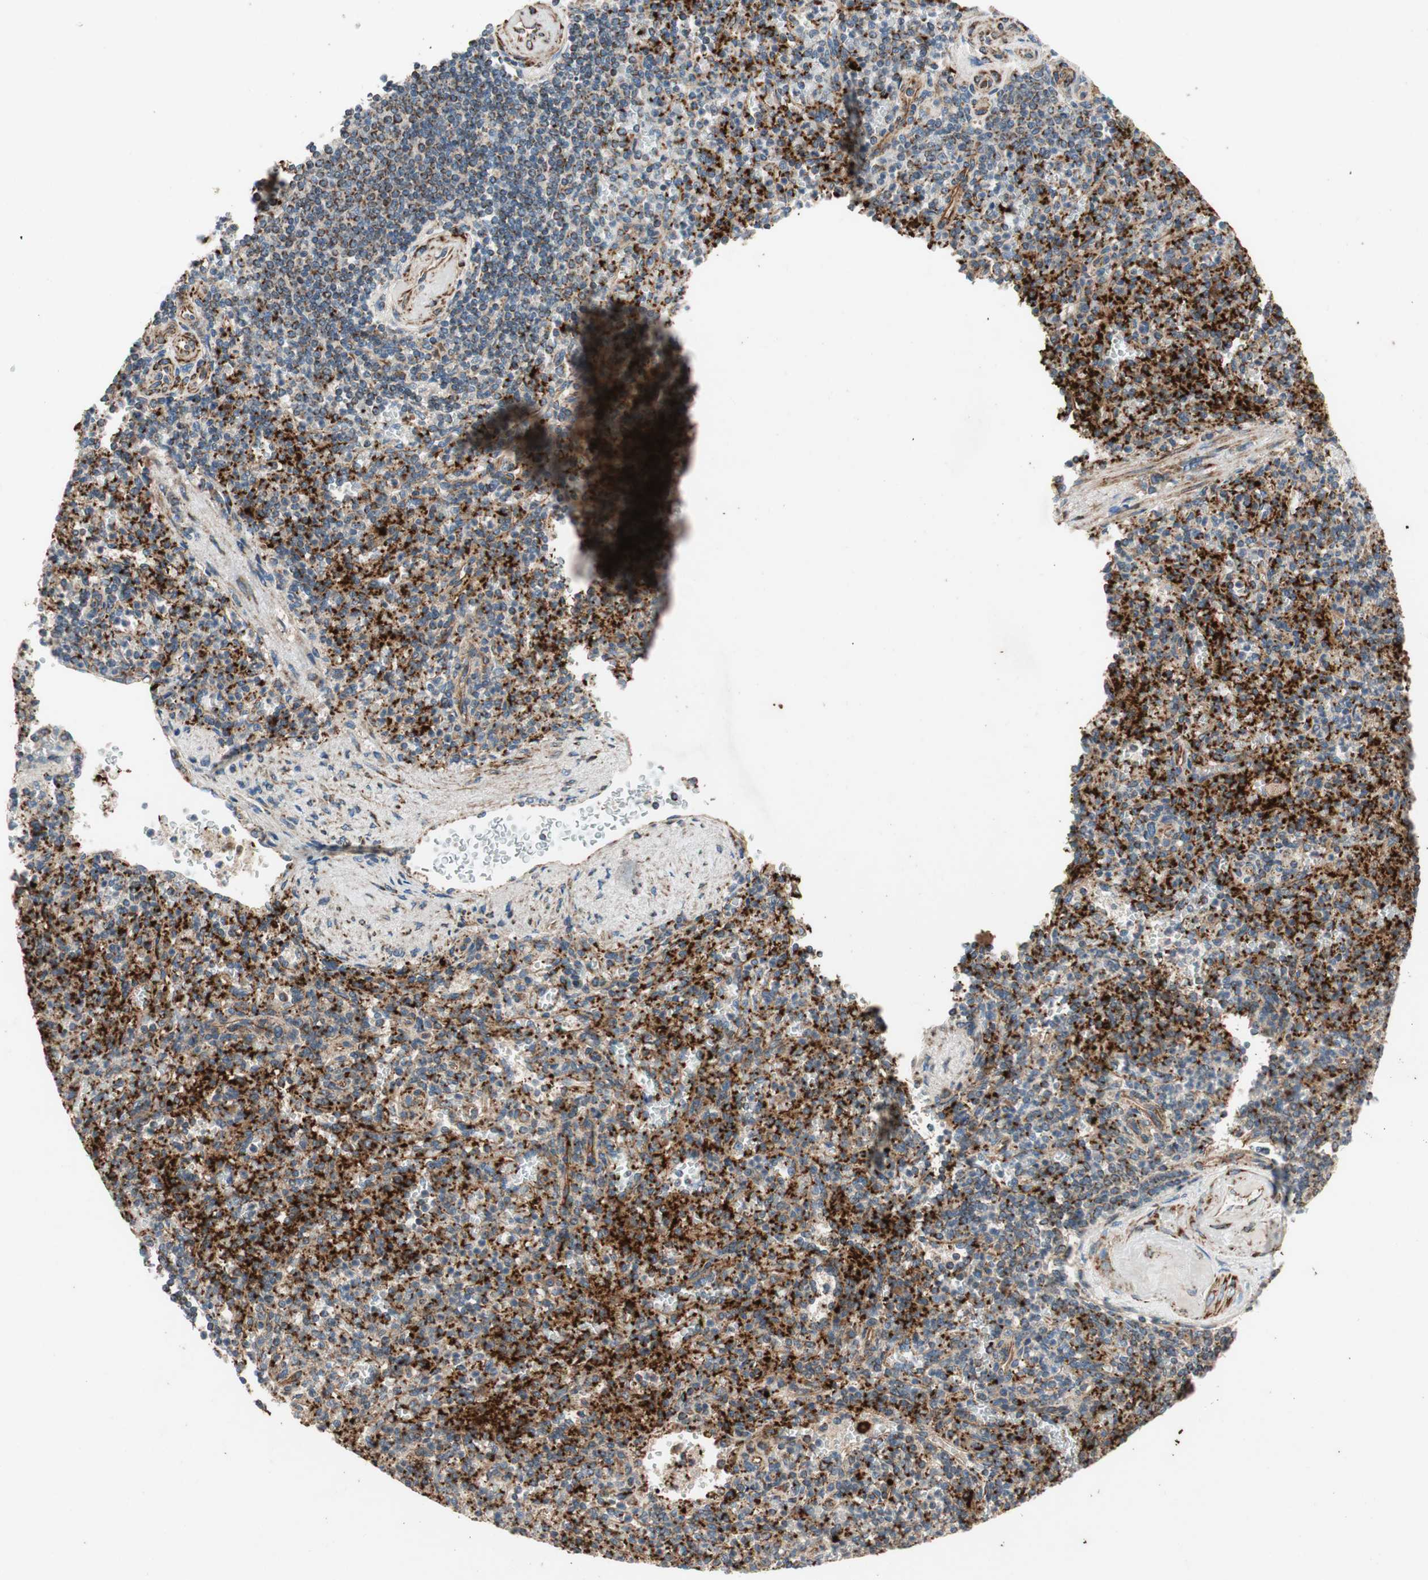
{"staining": {"intensity": "strong", "quantity": ">75%", "location": "cytoplasmic/membranous"}, "tissue": "spleen", "cell_type": "Cells in red pulp", "image_type": "normal", "snomed": [{"axis": "morphology", "description": "Normal tissue, NOS"}, {"axis": "topography", "description": "Spleen"}], "caption": "Normal spleen displays strong cytoplasmic/membranous staining in approximately >75% of cells in red pulp, visualized by immunohistochemistry.", "gene": "AKAP1", "patient": {"sex": "female", "age": 74}}